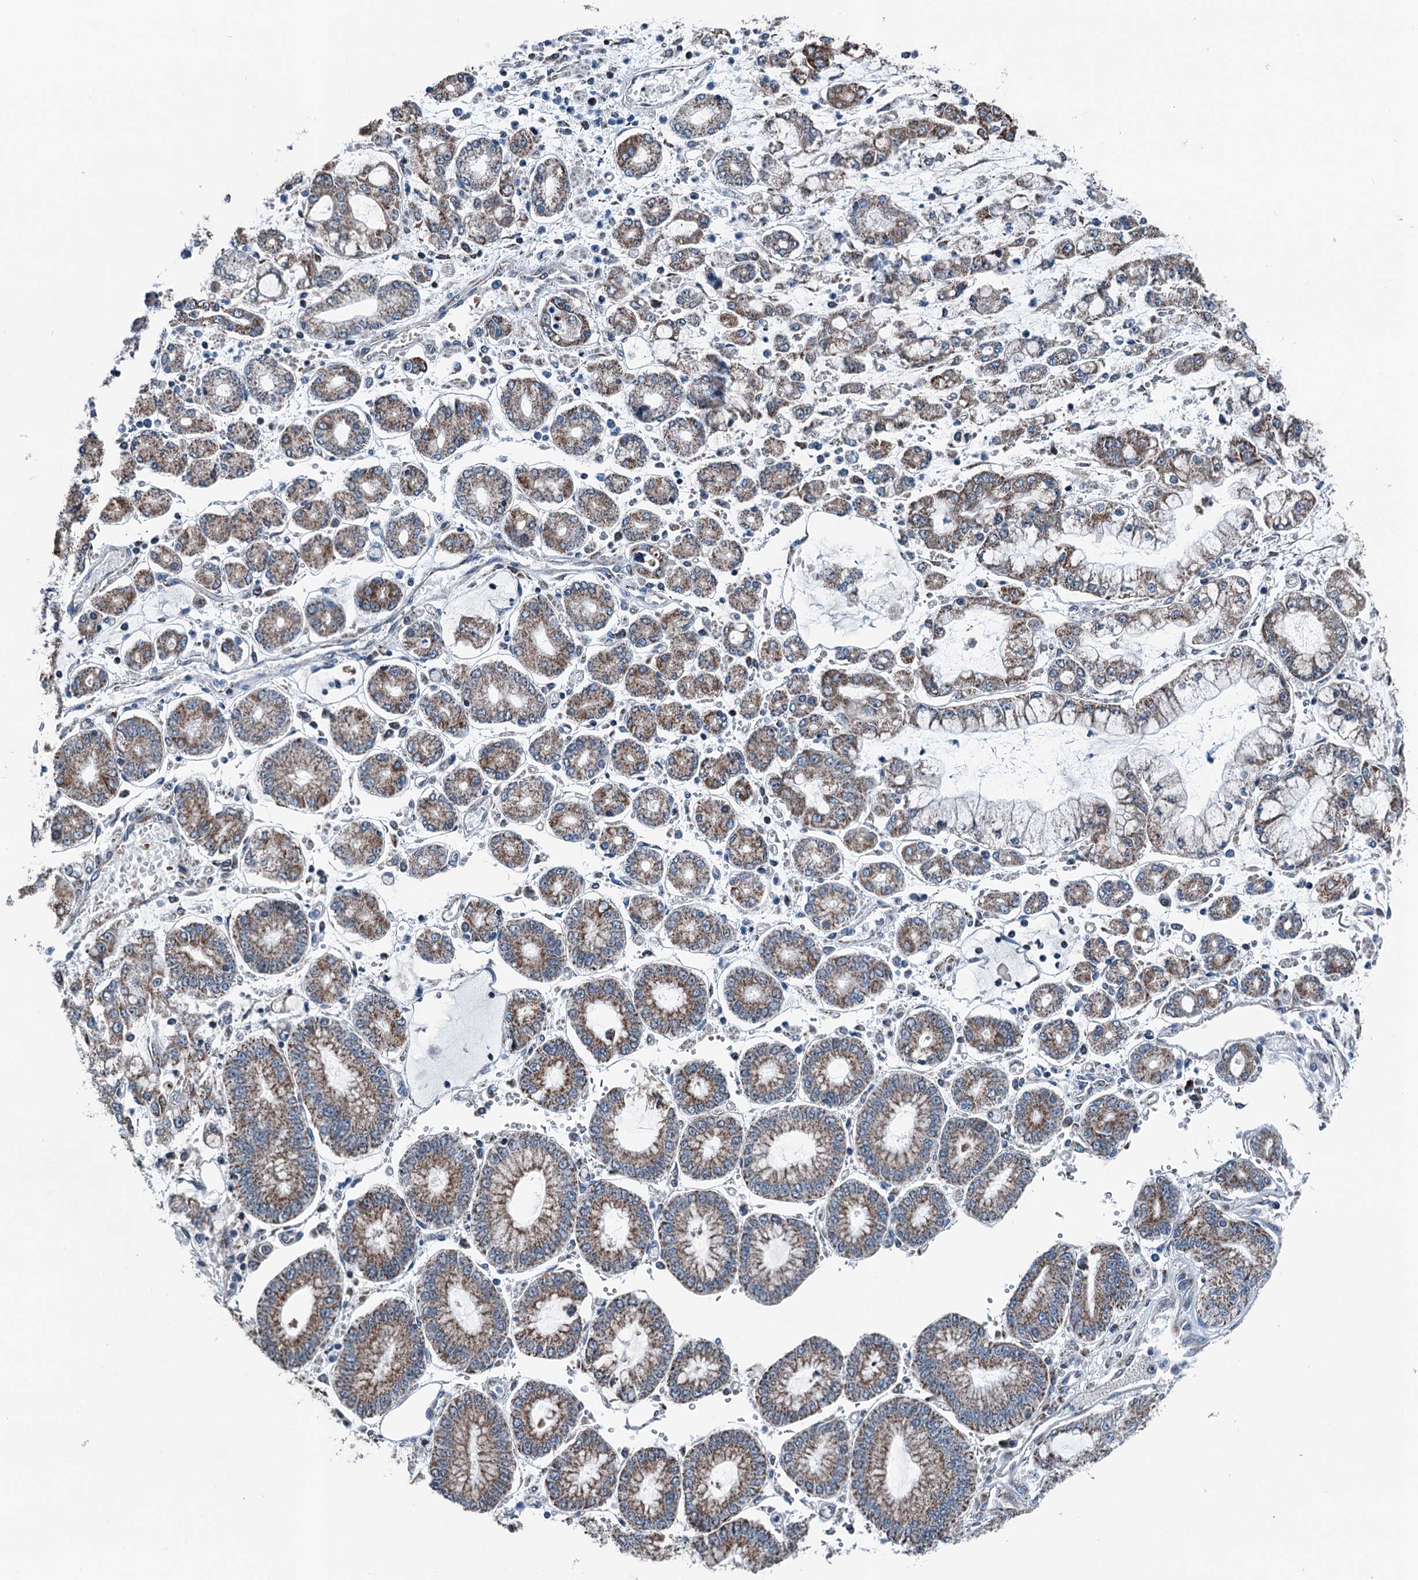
{"staining": {"intensity": "moderate", "quantity": ">75%", "location": "cytoplasmic/membranous"}, "tissue": "stomach cancer", "cell_type": "Tumor cells", "image_type": "cancer", "snomed": [{"axis": "morphology", "description": "Adenocarcinoma, NOS"}, {"axis": "topography", "description": "Stomach"}], "caption": "This micrograph demonstrates stomach adenocarcinoma stained with immunohistochemistry to label a protein in brown. The cytoplasmic/membranous of tumor cells show moderate positivity for the protein. Nuclei are counter-stained blue.", "gene": "TRPT1", "patient": {"sex": "male", "age": 76}}